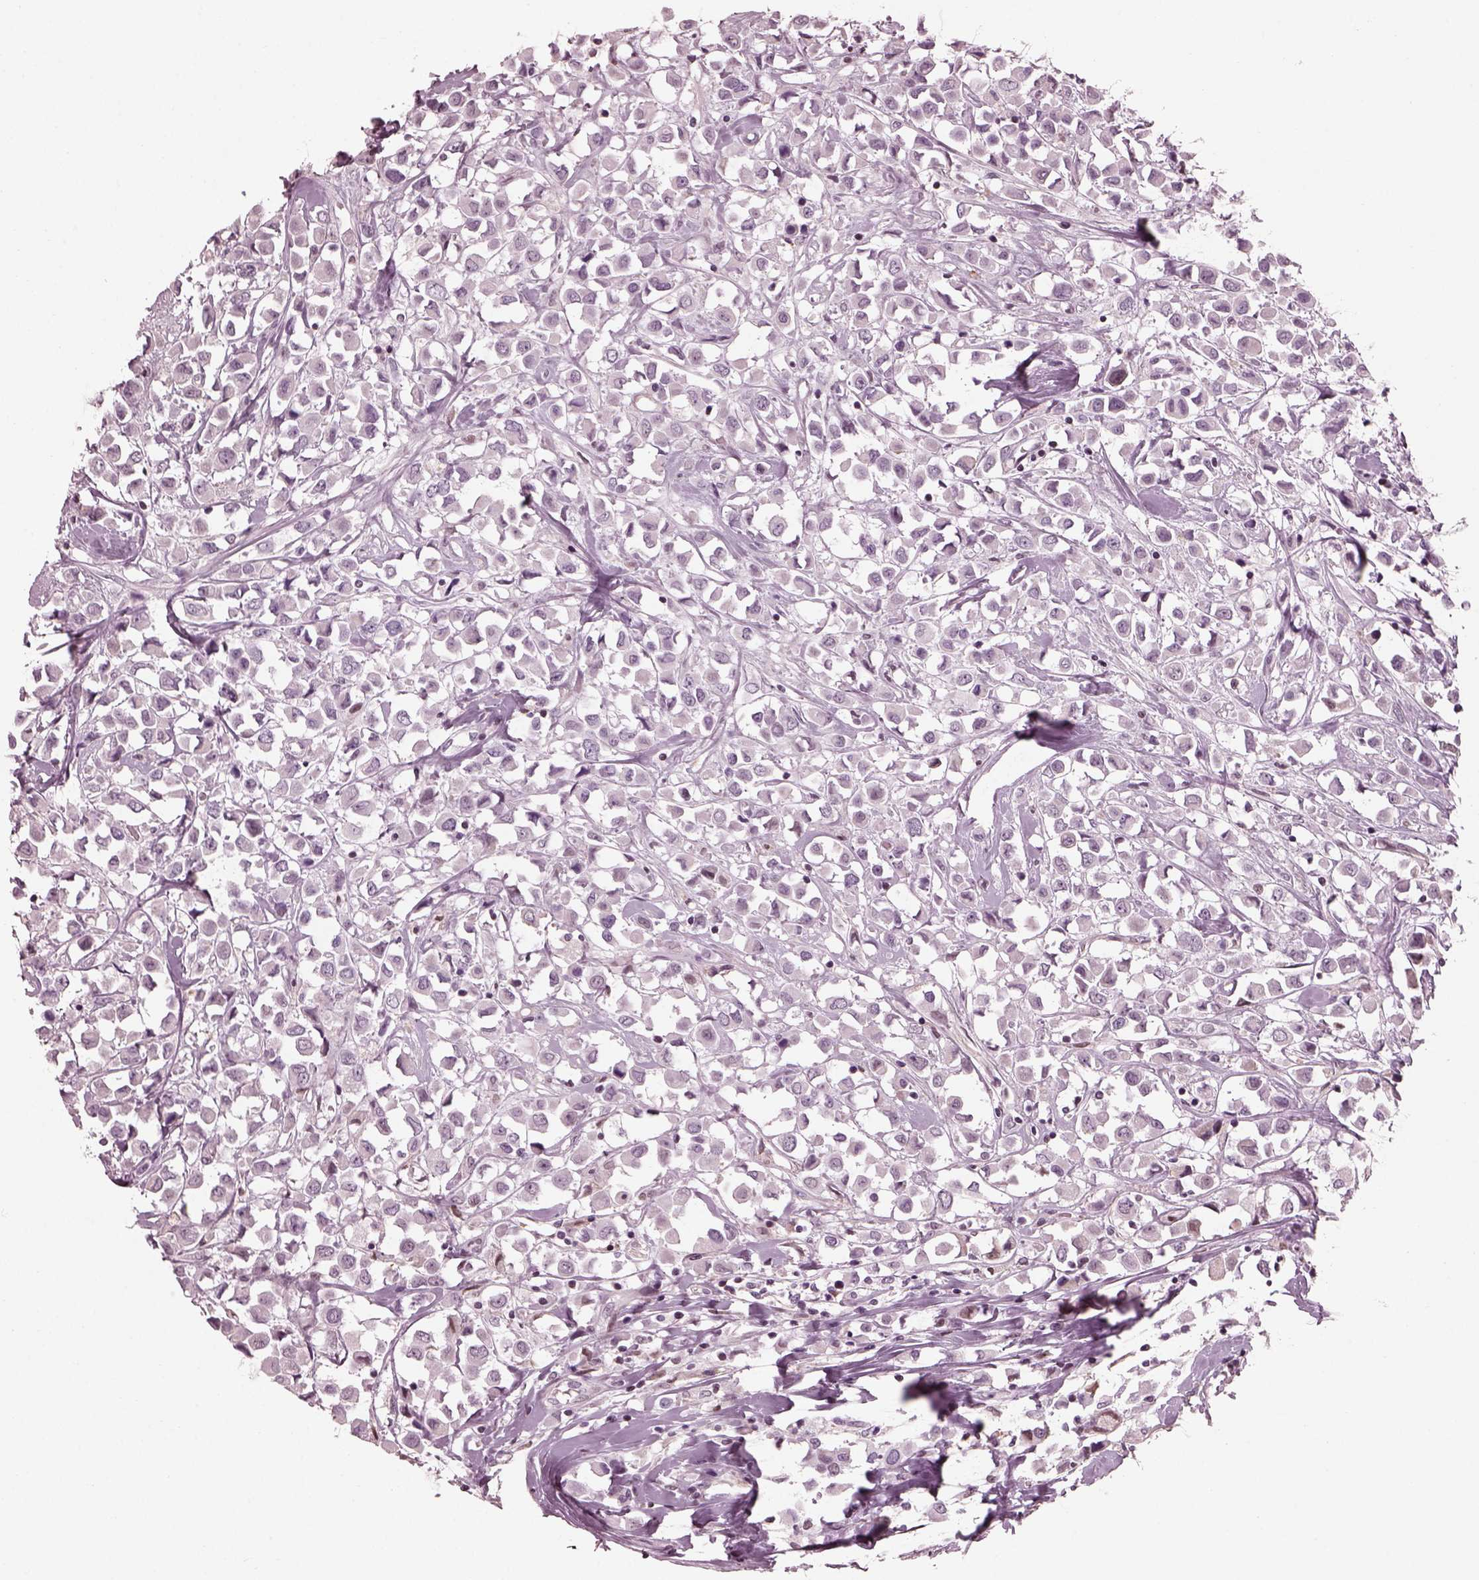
{"staining": {"intensity": "negative", "quantity": "none", "location": "none"}, "tissue": "breast cancer", "cell_type": "Tumor cells", "image_type": "cancer", "snomed": [{"axis": "morphology", "description": "Duct carcinoma"}, {"axis": "topography", "description": "Breast"}], "caption": "The image exhibits no significant positivity in tumor cells of breast intraductal carcinoma.", "gene": "BFSP1", "patient": {"sex": "female", "age": 61}}